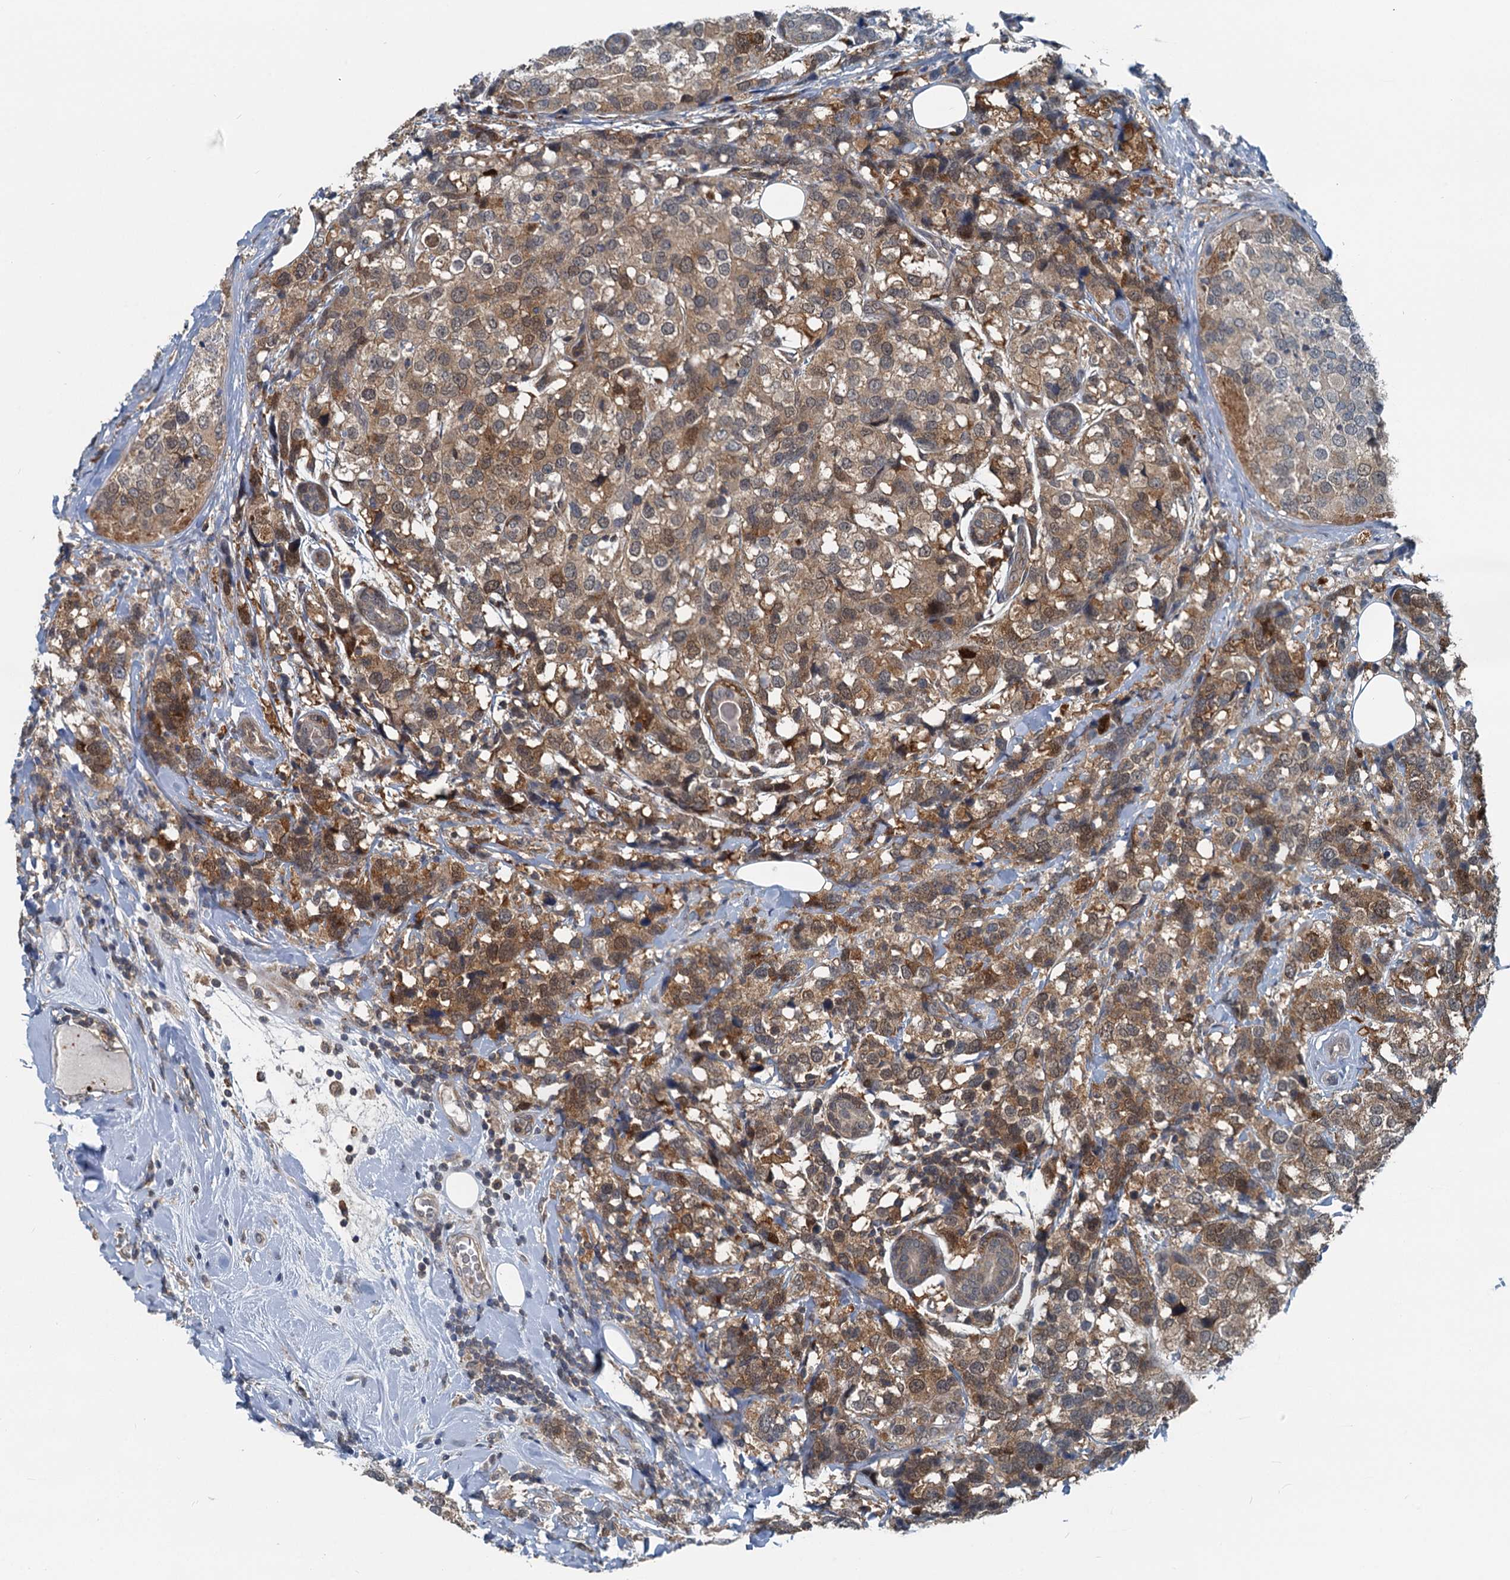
{"staining": {"intensity": "moderate", "quantity": ">75%", "location": "cytoplasmic/membranous"}, "tissue": "breast cancer", "cell_type": "Tumor cells", "image_type": "cancer", "snomed": [{"axis": "morphology", "description": "Lobular carcinoma"}, {"axis": "topography", "description": "Breast"}], "caption": "High-power microscopy captured an IHC micrograph of breast cancer (lobular carcinoma), revealing moderate cytoplasmic/membranous expression in approximately >75% of tumor cells.", "gene": "GCLM", "patient": {"sex": "female", "age": 59}}